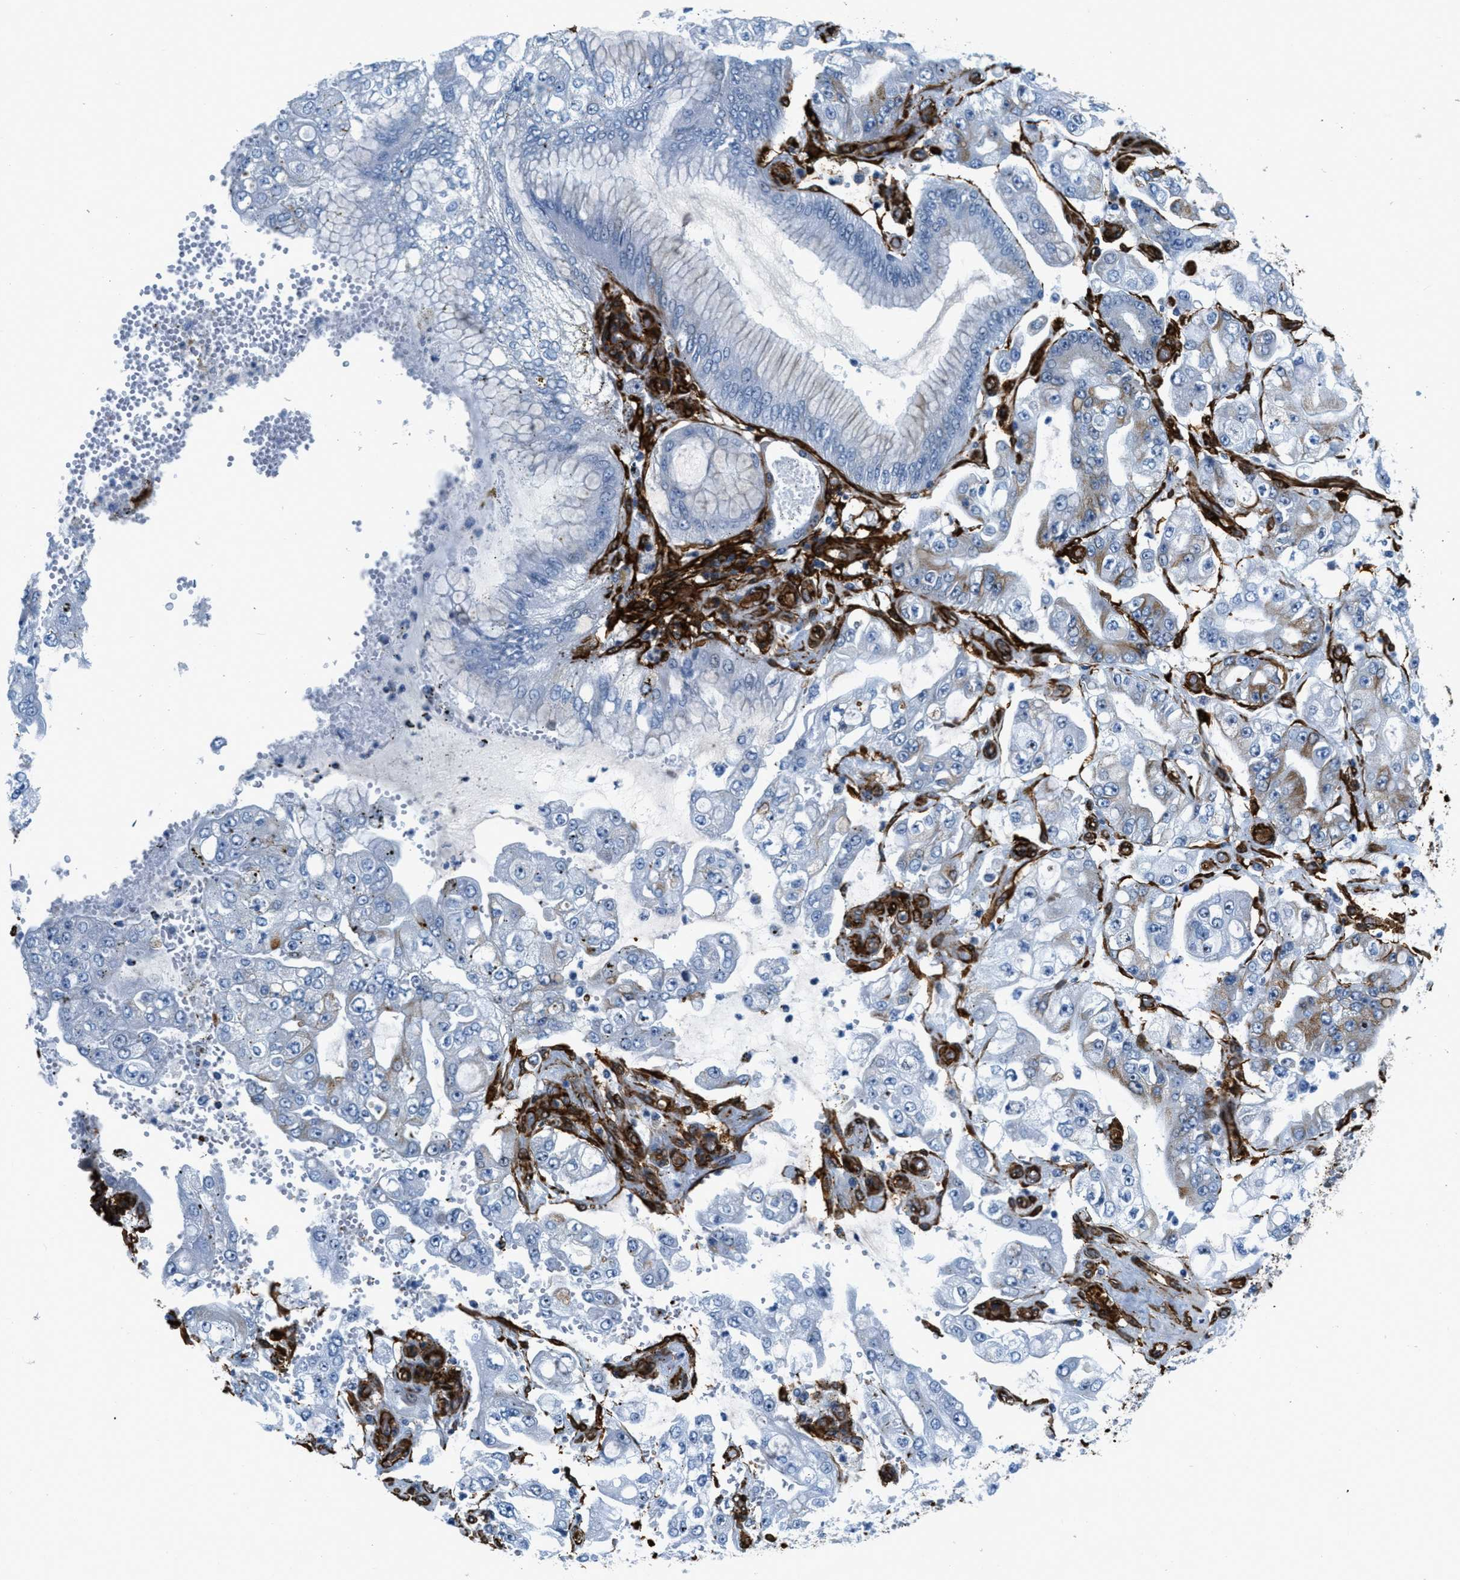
{"staining": {"intensity": "negative", "quantity": "none", "location": "none"}, "tissue": "stomach cancer", "cell_type": "Tumor cells", "image_type": "cancer", "snomed": [{"axis": "morphology", "description": "Adenocarcinoma, NOS"}, {"axis": "topography", "description": "Stomach"}], "caption": "Immunohistochemical staining of human adenocarcinoma (stomach) exhibits no significant expression in tumor cells.", "gene": "CALD1", "patient": {"sex": "male", "age": 76}}